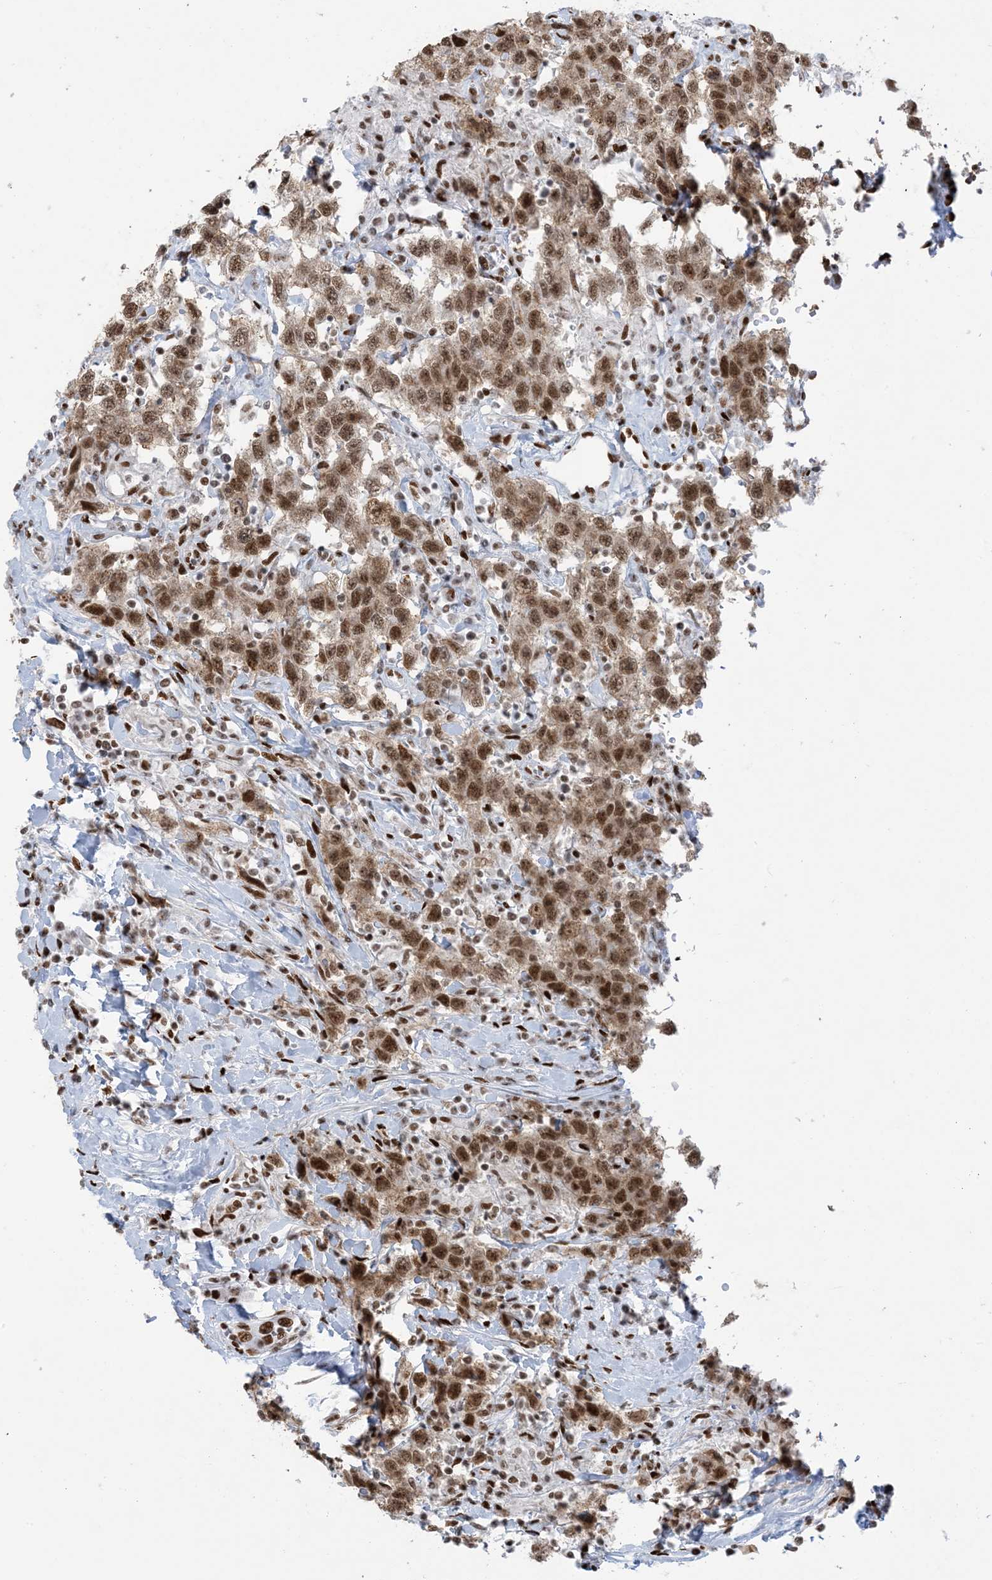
{"staining": {"intensity": "moderate", "quantity": ">75%", "location": "nuclear"}, "tissue": "testis cancer", "cell_type": "Tumor cells", "image_type": "cancer", "snomed": [{"axis": "morphology", "description": "Seminoma, NOS"}, {"axis": "topography", "description": "Testis"}], "caption": "Immunohistochemical staining of human seminoma (testis) displays medium levels of moderate nuclear protein expression in about >75% of tumor cells.", "gene": "STAG1", "patient": {"sex": "male", "age": 41}}